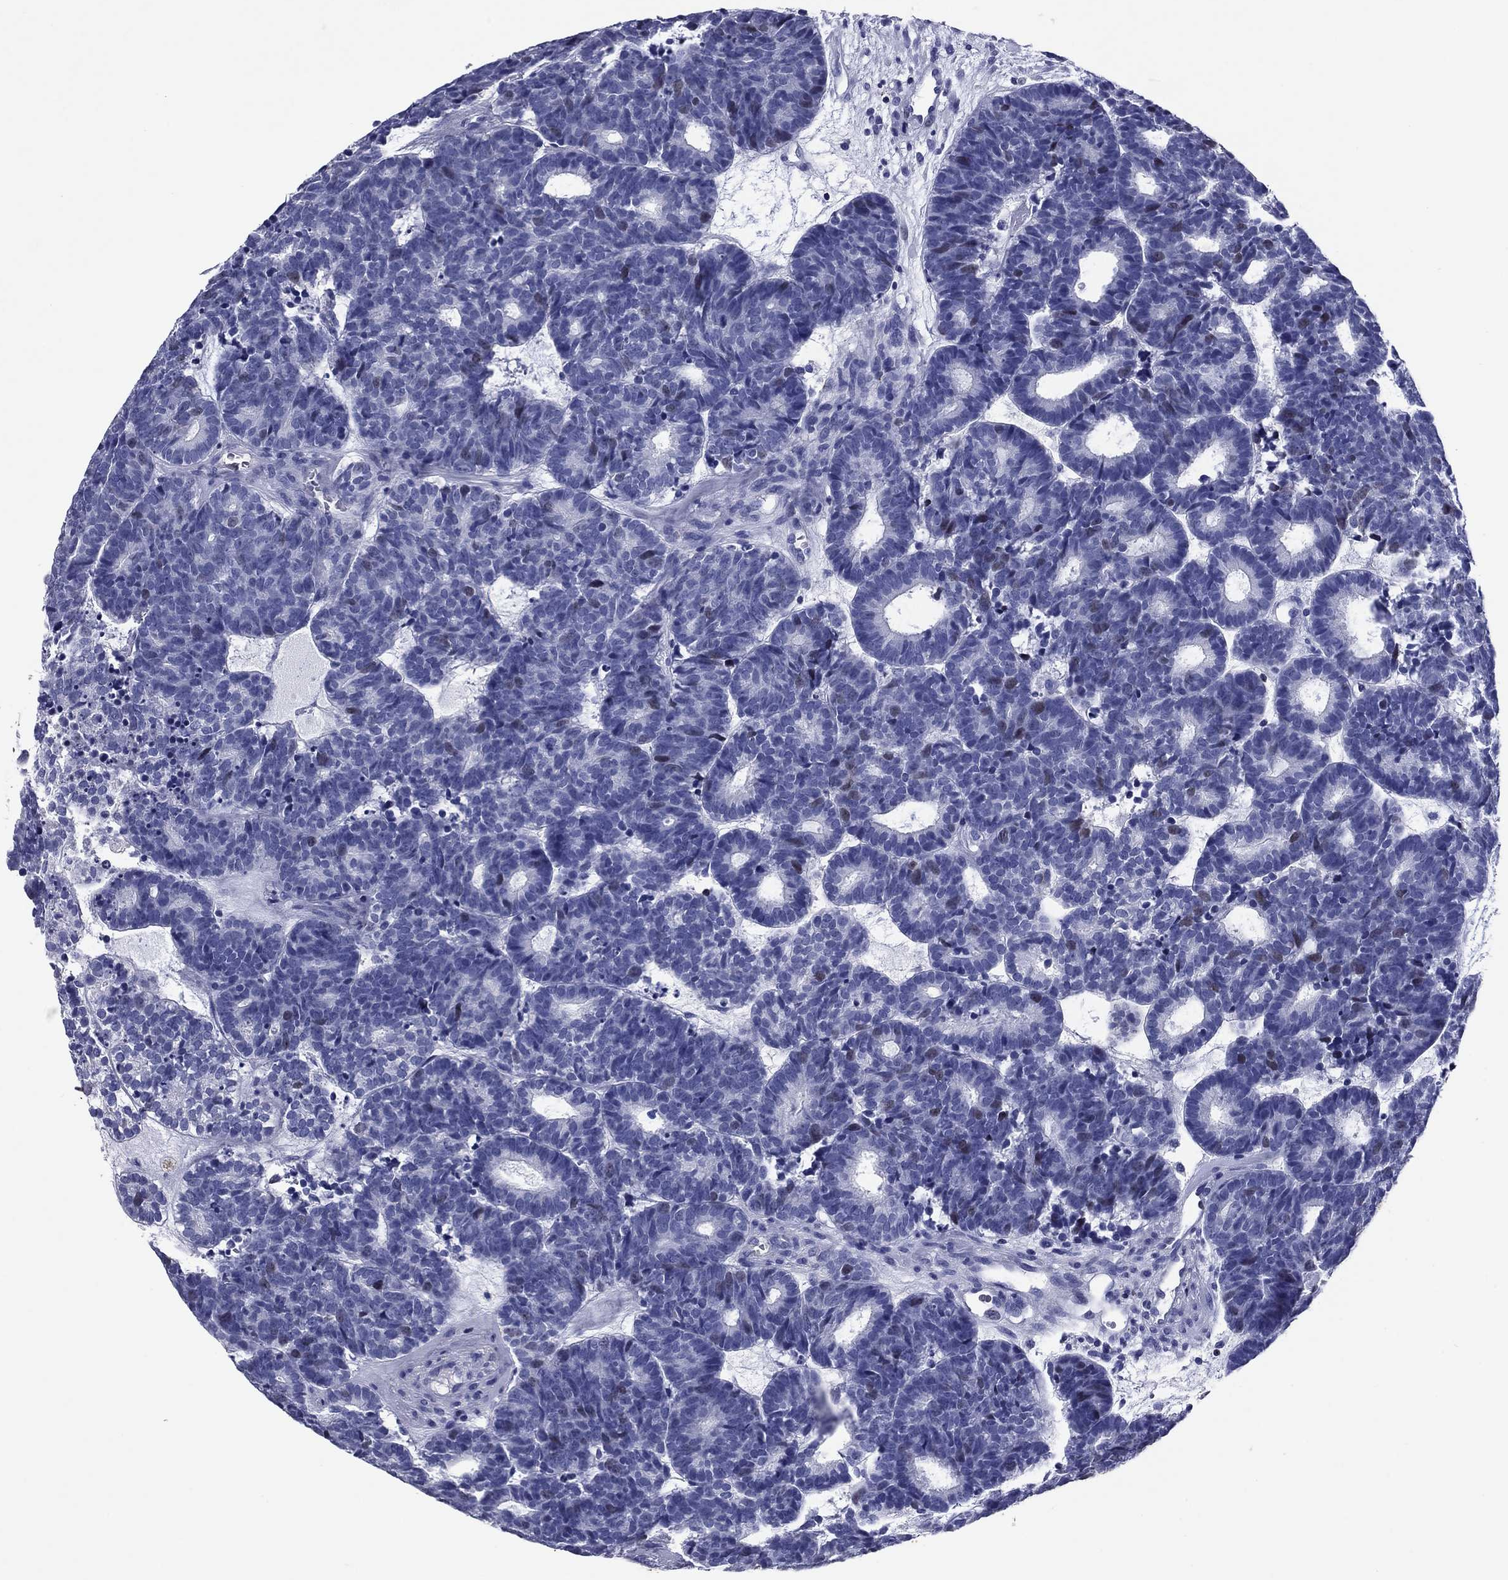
{"staining": {"intensity": "weak", "quantity": "<25%", "location": "nuclear"}, "tissue": "head and neck cancer", "cell_type": "Tumor cells", "image_type": "cancer", "snomed": [{"axis": "morphology", "description": "Adenocarcinoma, NOS"}, {"axis": "topography", "description": "Head-Neck"}], "caption": "The immunohistochemistry (IHC) photomicrograph has no significant expression in tumor cells of adenocarcinoma (head and neck) tissue.", "gene": "GZMK", "patient": {"sex": "female", "age": 81}}